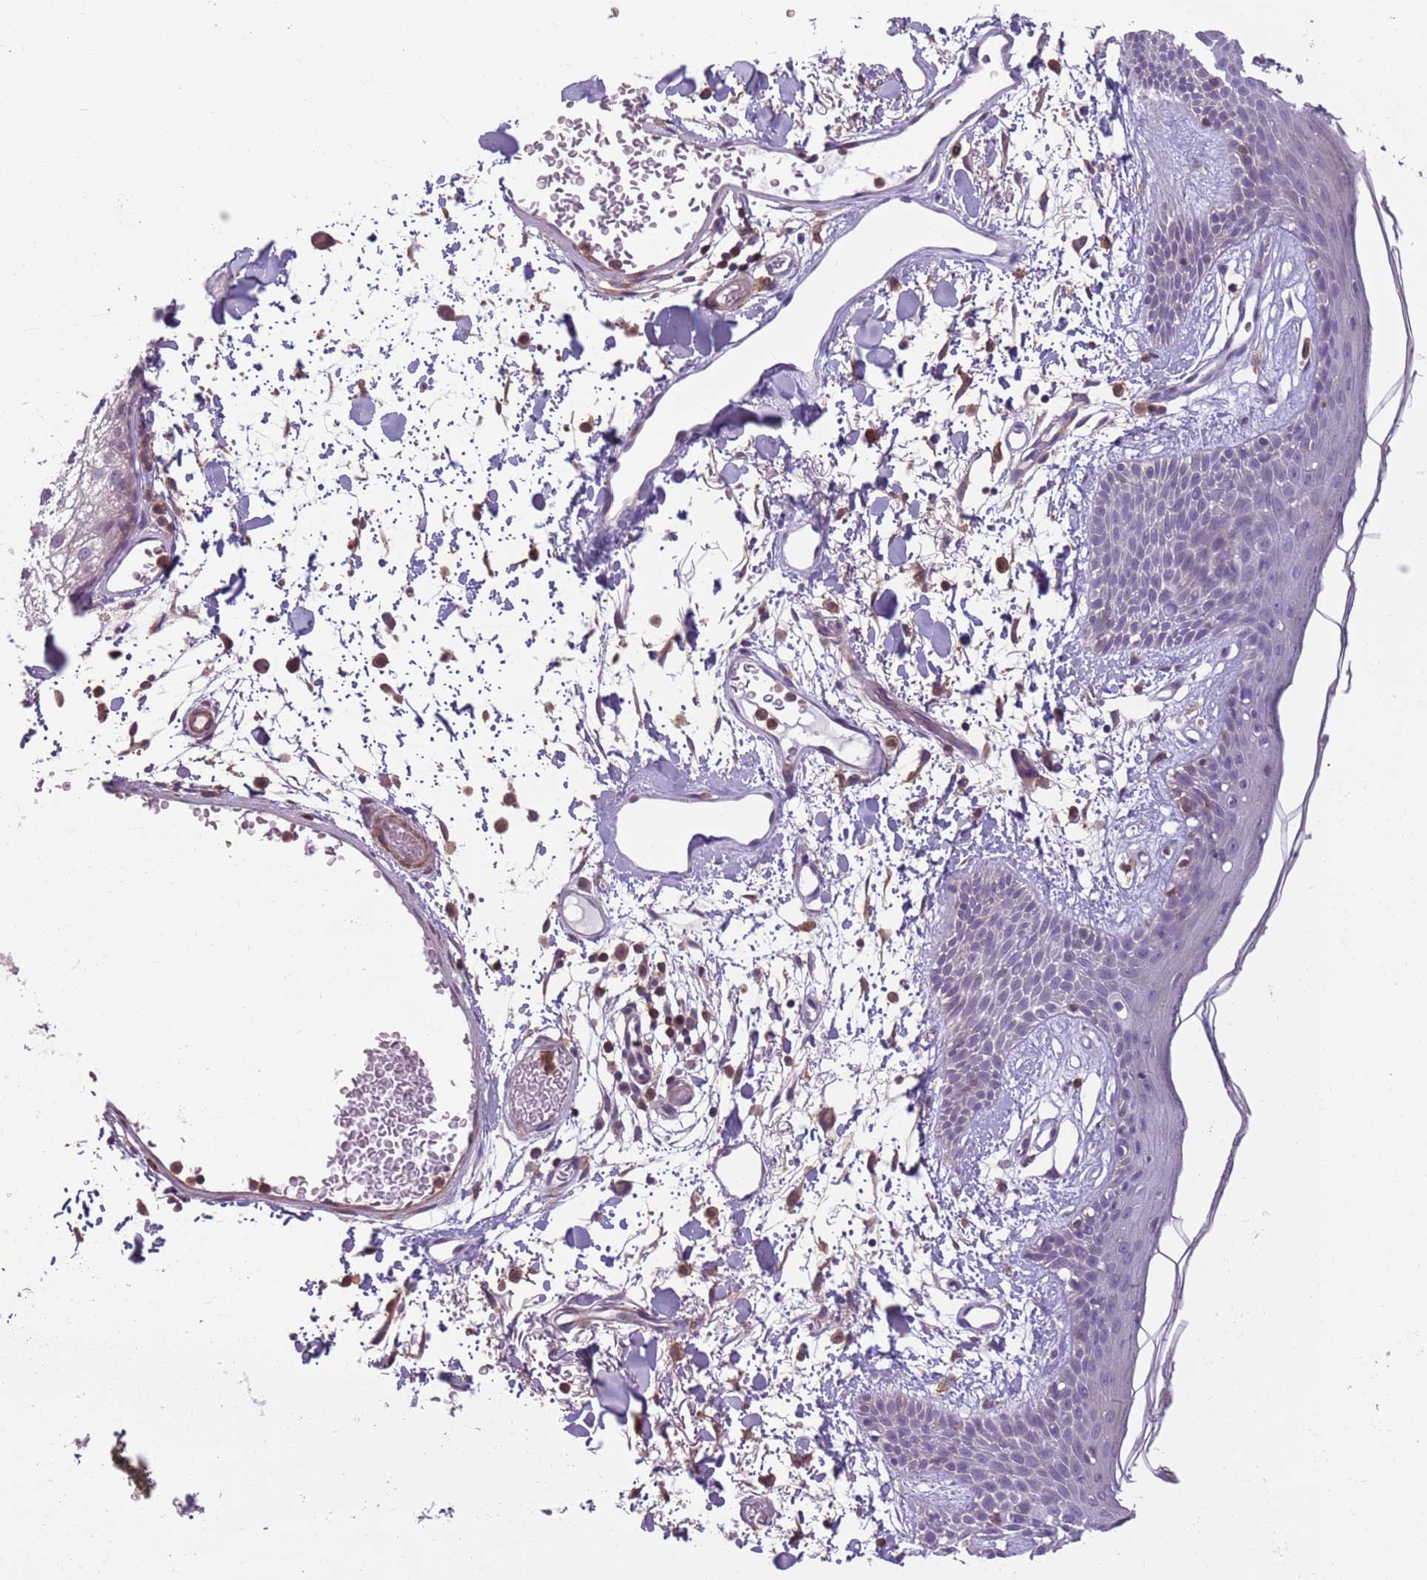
{"staining": {"intensity": "negative", "quantity": "none", "location": "none"}, "tissue": "skin", "cell_type": "Fibroblasts", "image_type": "normal", "snomed": [{"axis": "morphology", "description": "Normal tissue, NOS"}, {"axis": "topography", "description": "Skin"}], "caption": "The immunohistochemistry (IHC) micrograph has no significant positivity in fibroblasts of skin. (Brightfield microscopy of DAB (3,3'-diaminobenzidine) immunohistochemistry at high magnification).", "gene": "JAML", "patient": {"sex": "male", "age": 79}}